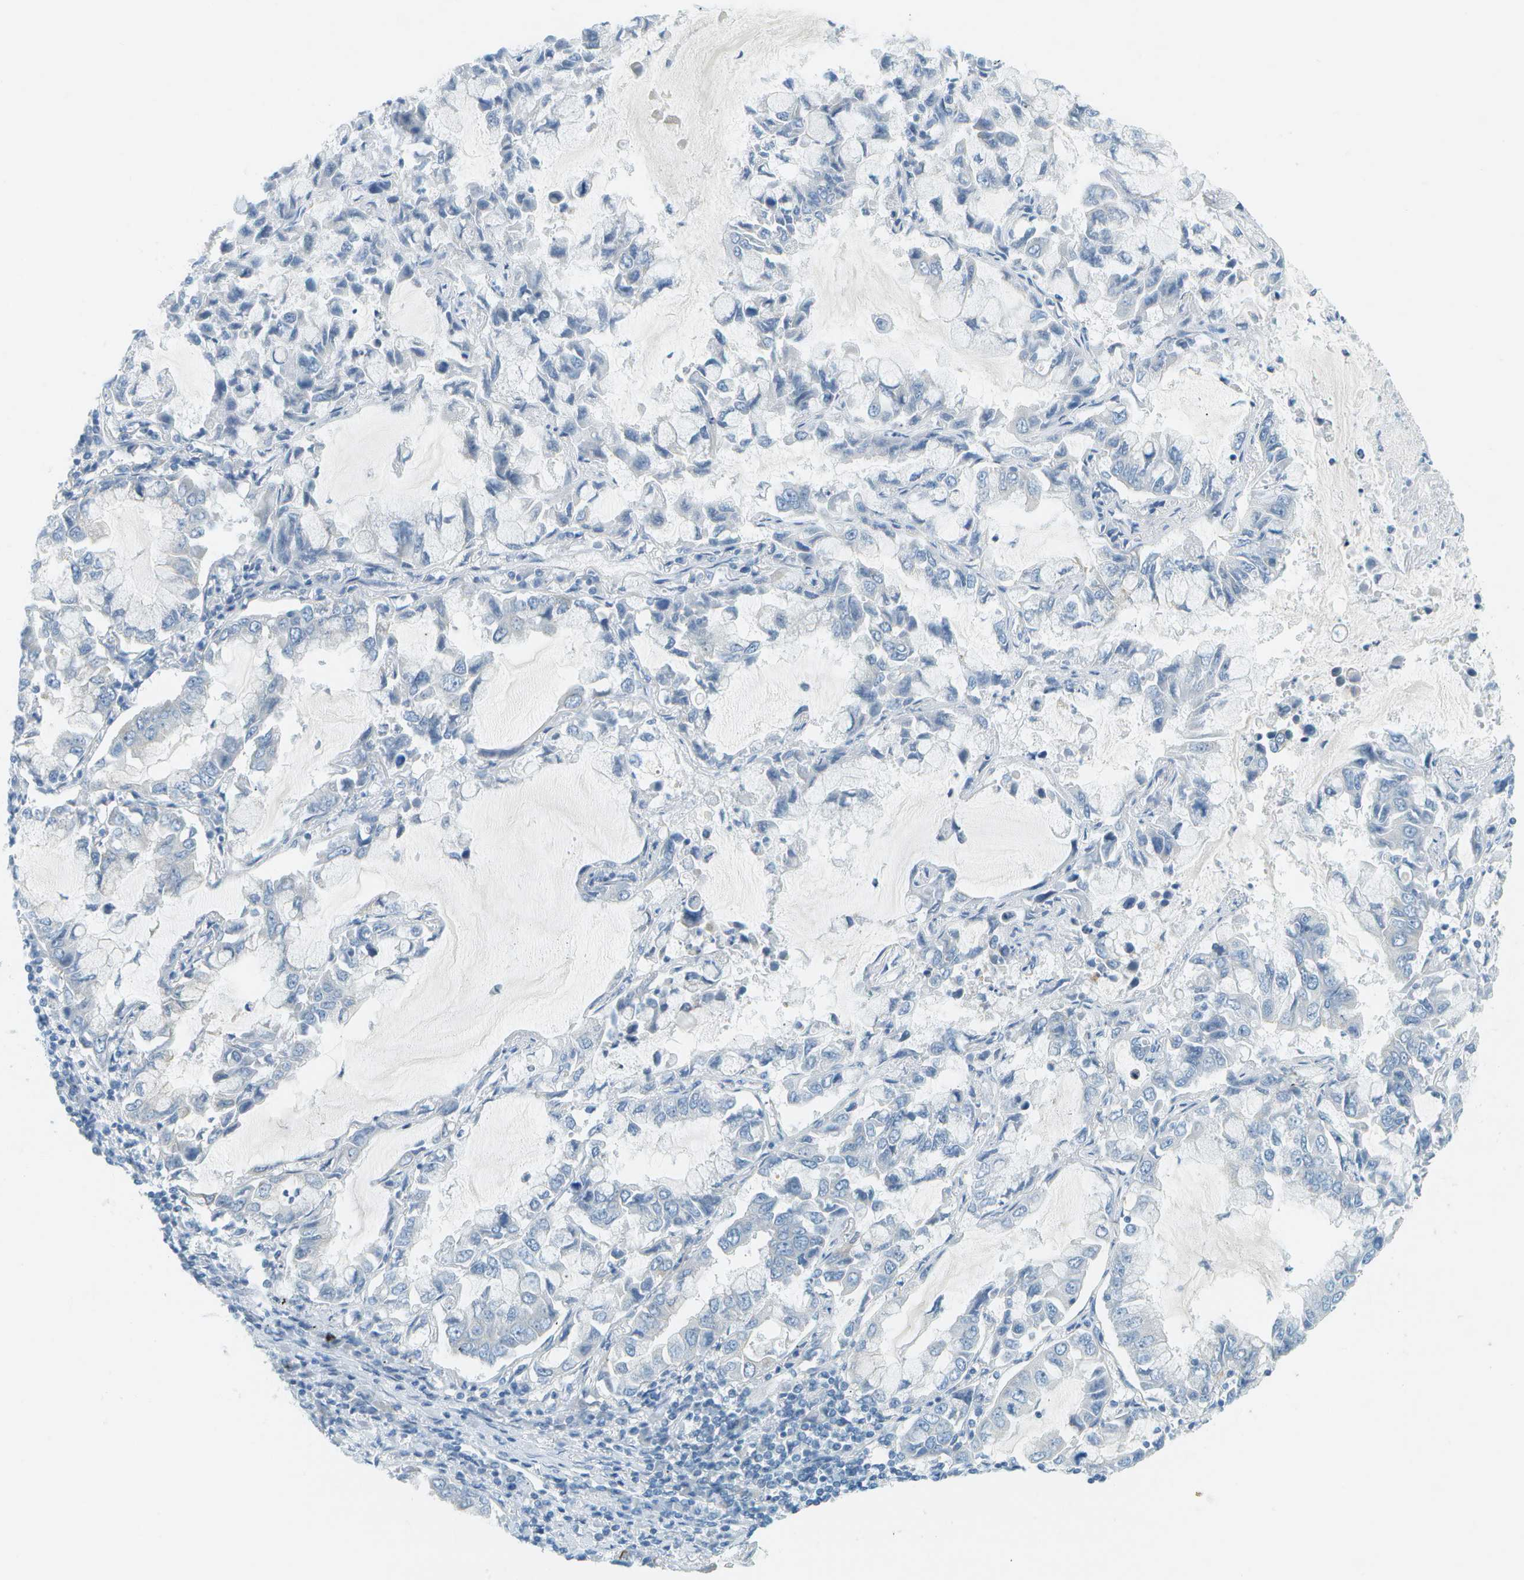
{"staining": {"intensity": "negative", "quantity": "none", "location": "none"}, "tissue": "lung cancer", "cell_type": "Tumor cells", "image_type": "cancer", "snomed": [{"axis": "morphology", "description": "Adenocarcinoma, NOS"}, {"axis": "topography", "description": "Lung"}], "caption": "IHC micrograph of adenocarcinoma (lung) stained for a protein (brown), which demonstrates no staining in tumor cells. (Brightfield microscopy of DAB immunohistochemistry at high magnification).", "gene": "SMYD5", "patient": {"sex": "male", "age": 64}}